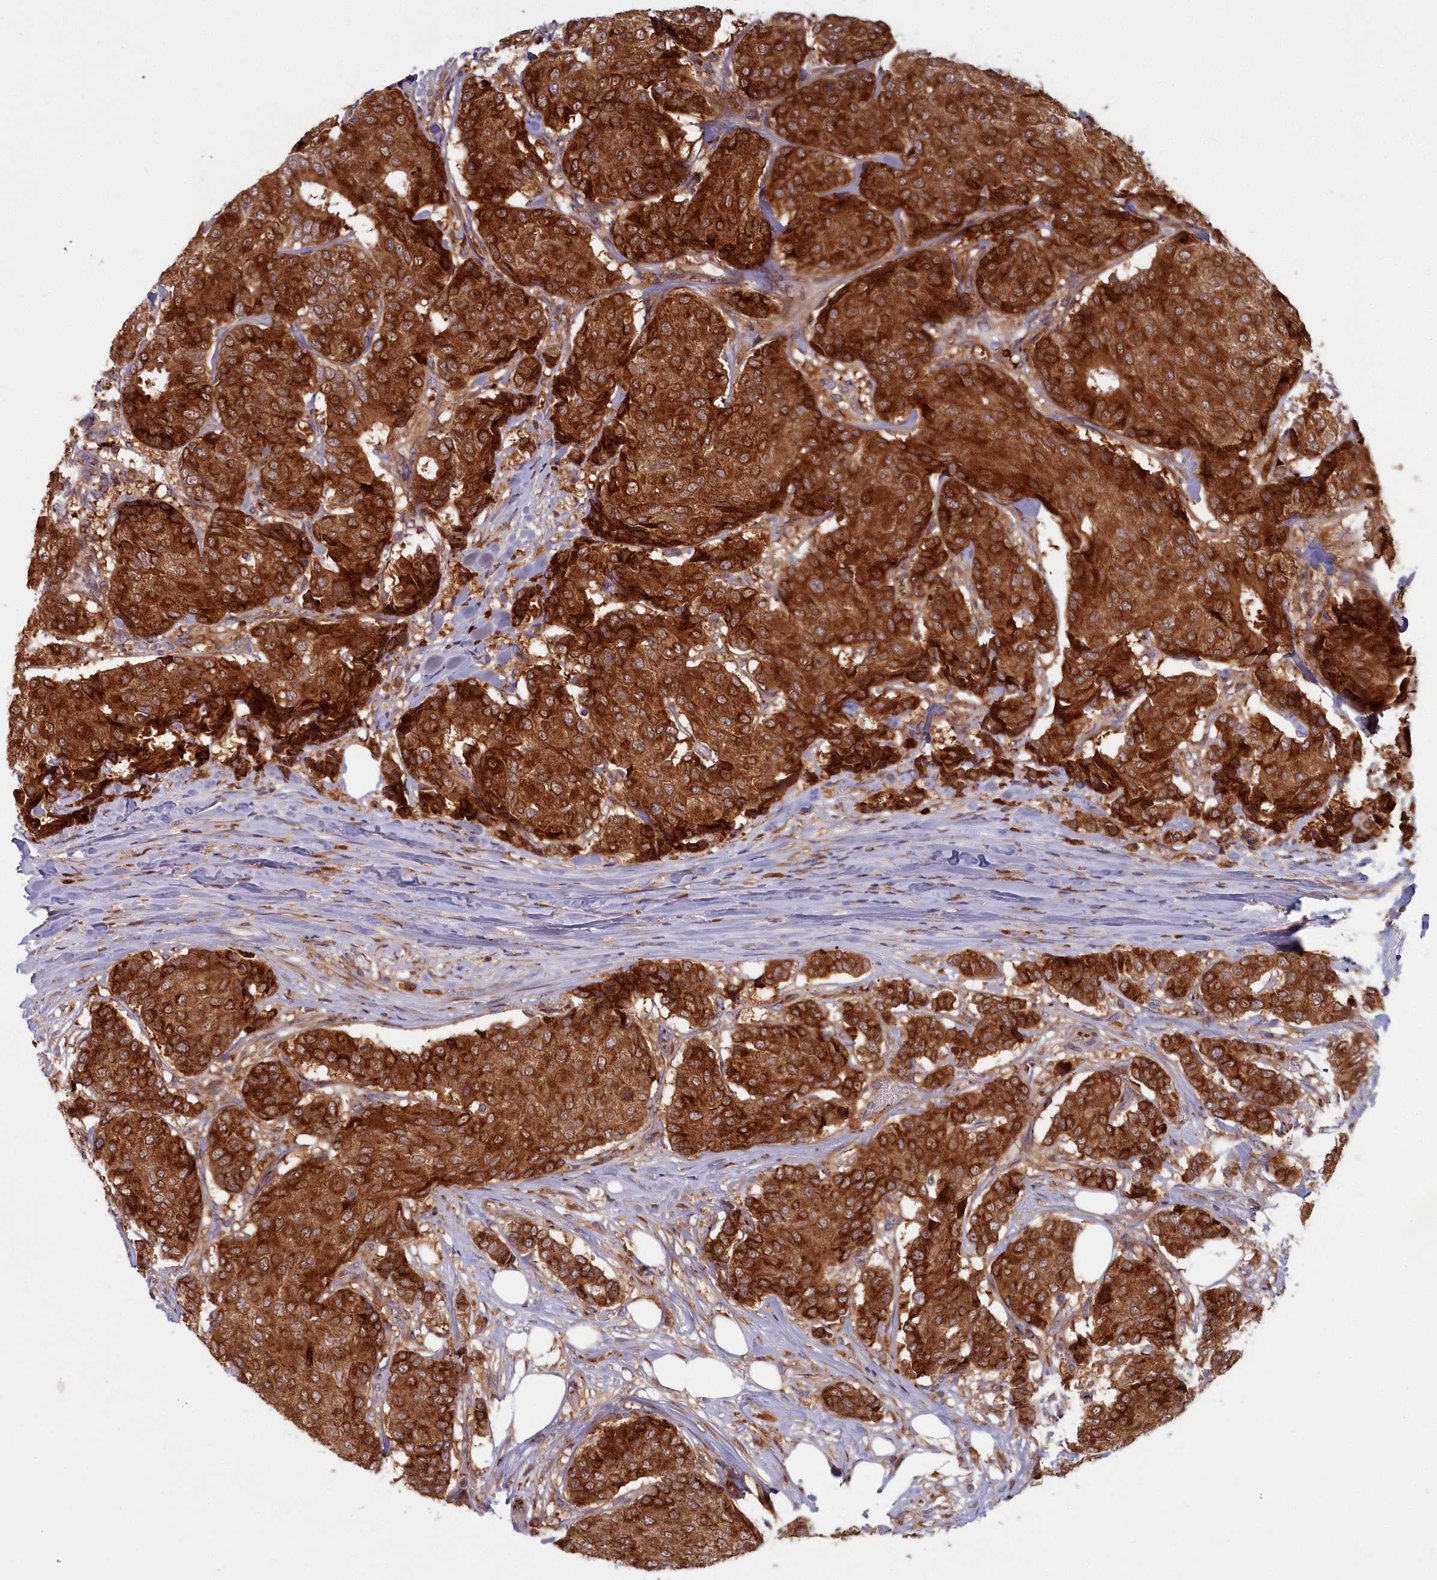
{"staining": {"intensity": "strong", "quantity": ">75%", "location": "cytoplasmic/membranous"}, "tissue": "breast cancer", "cell_type": "Tumor cells", "image_type": "cancer", "snomed": [{"axis": "morphology", "description": "Duct carcinoma"}, {"axis": "topography", "description": "Breast"}], "caption": "Human breast invasive ductal carcinoma stained with a brown dye exhibits strong cytoplasmic/membranous positive positivity in approximately >75% of tumor cells.", "gene": "BLVRB", "patient": {"sex": "female", "age": 75}}